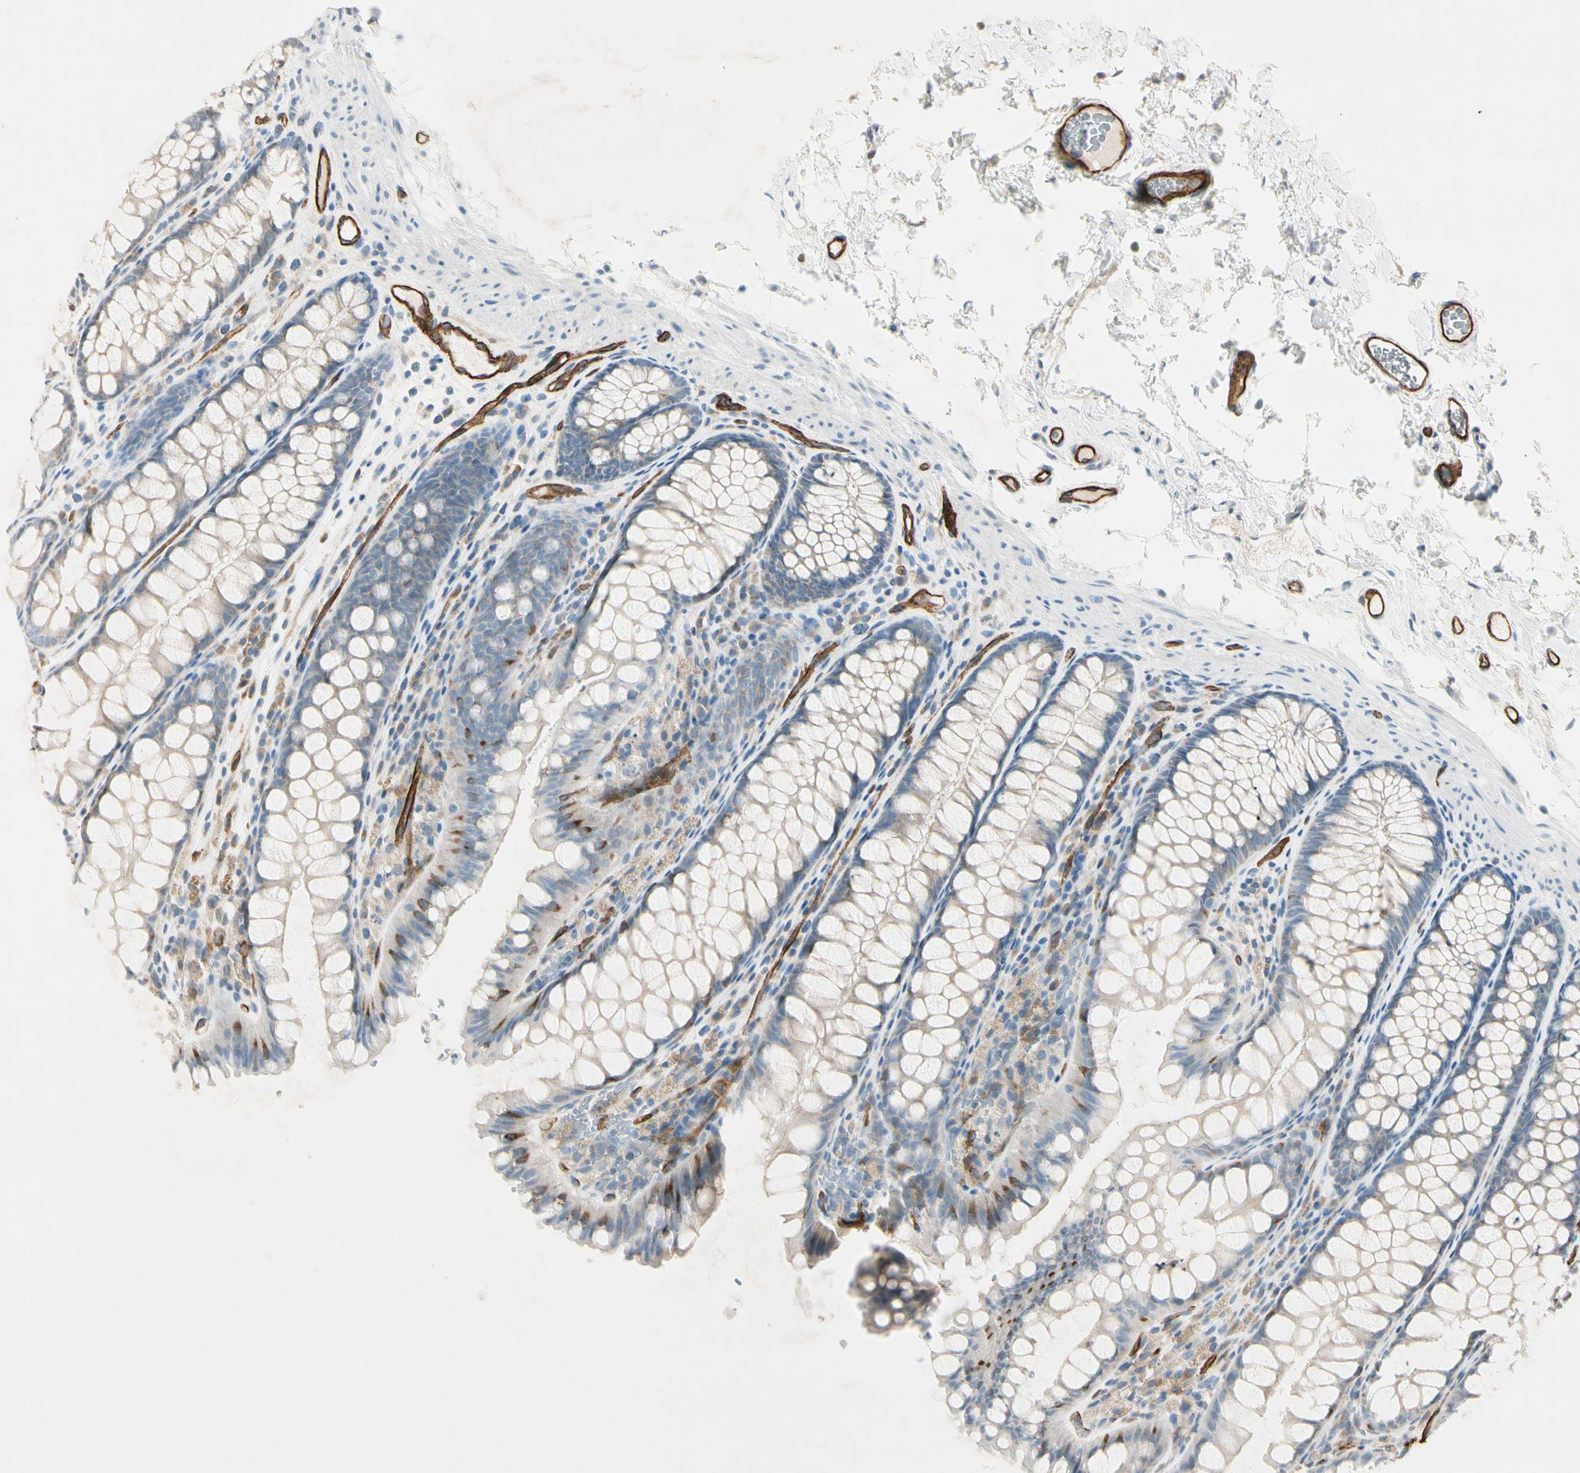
{"staining": {"intensity": "strong", "quantity": ">75%", "location": "cytoplasmic/membranous"}, "tissue": "colon", "cell_type": "Endothelial cells", "image_type": "normal", "snomed": [{"axis": "morphology", "description": "Normal tissue, NOS"}, {"axis": "topography", "description": "Colon"}], "caption": "DAB (3,3'-diaminobenzidine) immunohistochemical staining of unremarkable human colon exhibits strong cytoplasmic/membranous protein expression in about >75% of endothelial cells. The protein is stained brown, and the nuclei are stained in blue (DAB (3,3'-diaminobenzidine) IHC with brightfield microscopy, high magnification).", "gene": "CD93", "patient": {"sex": "female", "age": 55}}